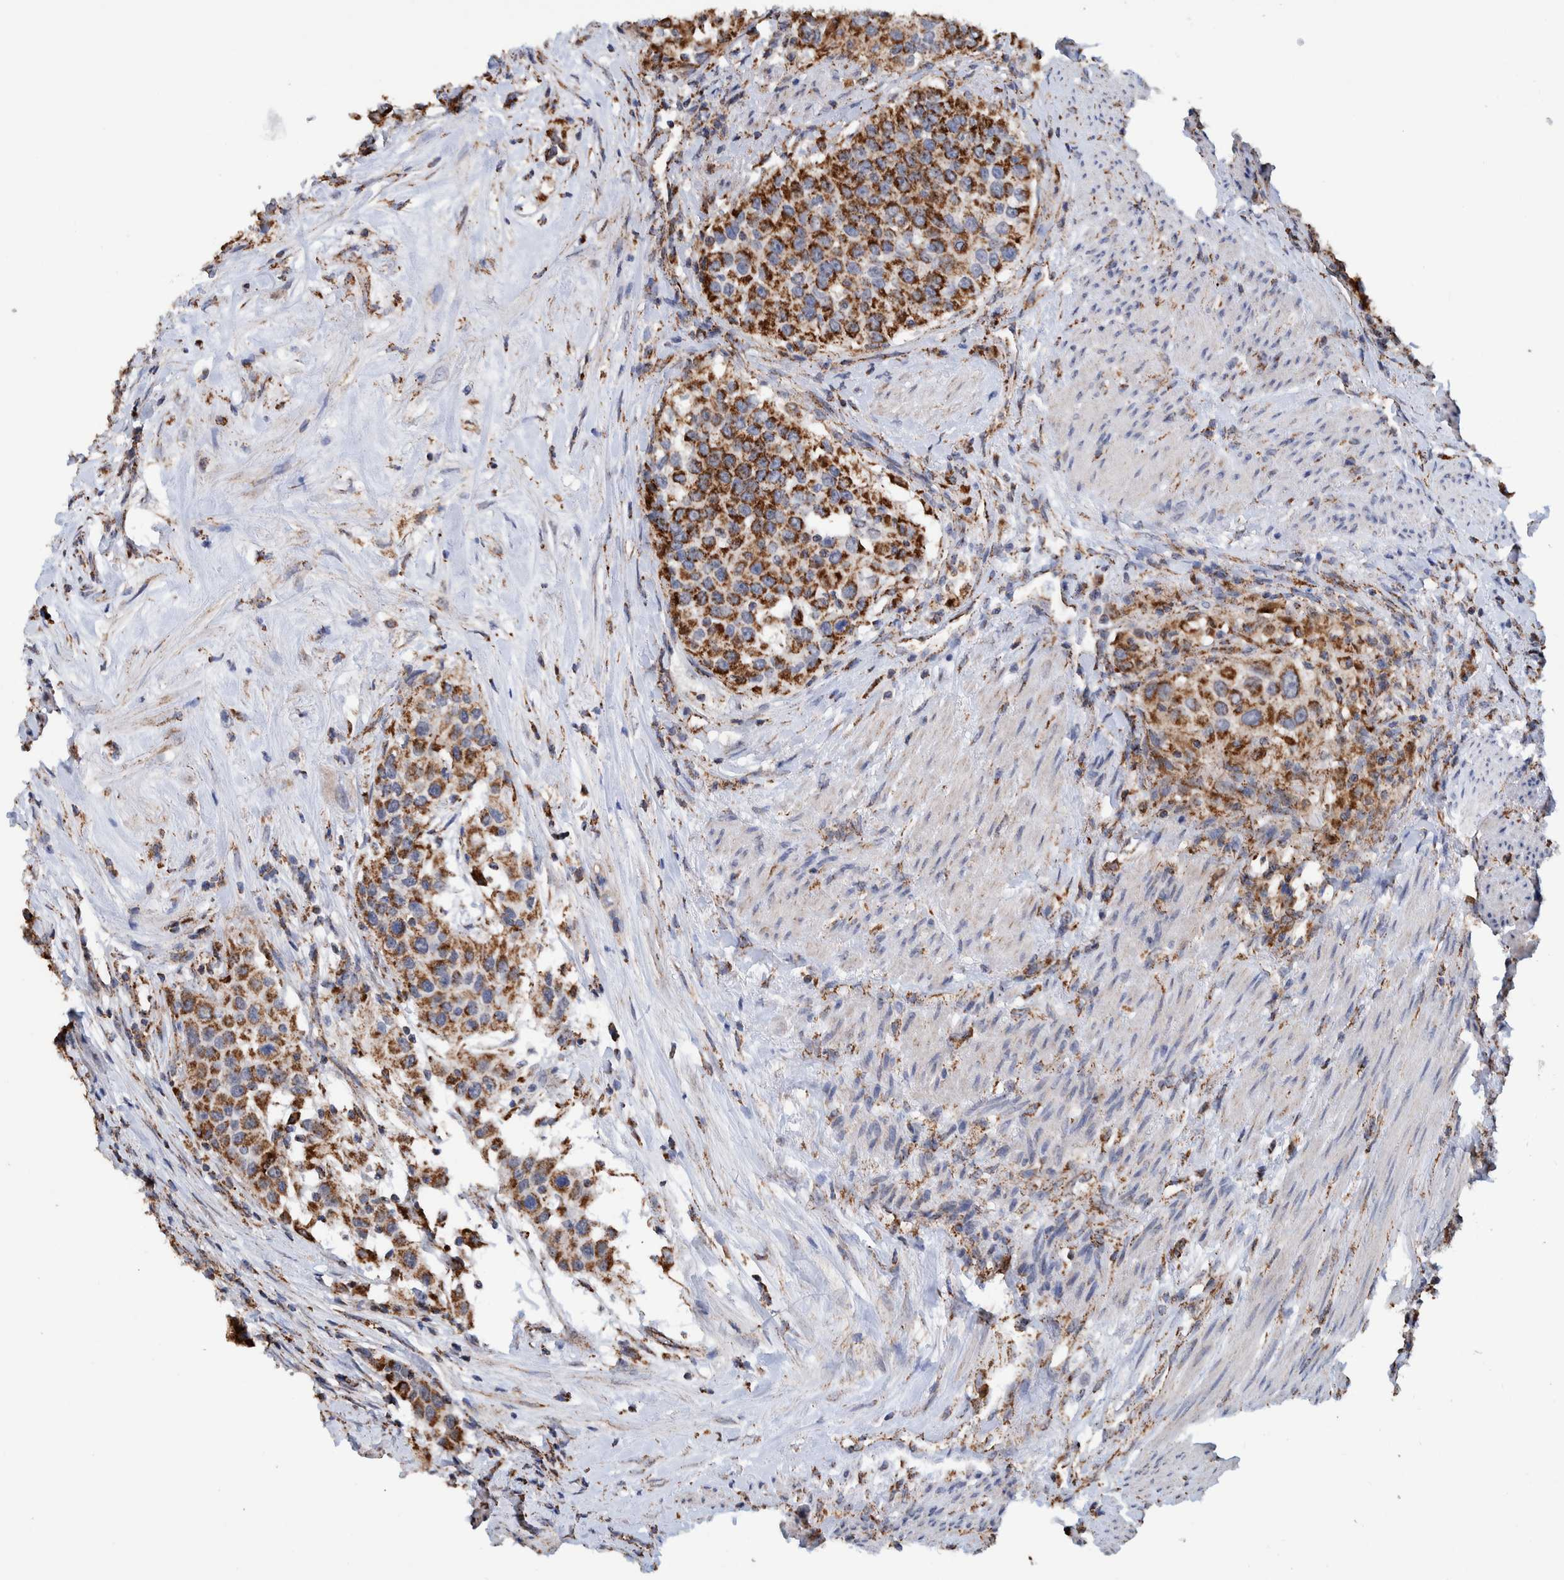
{"staining": {"intensity": "moderate", "quantity": ">75%", "location": "cytoplasmic/membranous"}, "tissue": "urothelial cancer", "cell_type": "Tumor cells", "image_type": "cancer", "snomed": [{"axis": "morphology", "description": "Urothelial carcinoma, High grade"}, {"axis": "topography", "description": "Urinary bladder"}], "caption": "An image showing moderate cytoplasmic/membranous positivity in about >75% of tumor cells in urothelial cancer, as visualized by brown immunohistochemical staining.", "gene": "DECR1", "patient": {"sex": "female", "age": 80}}